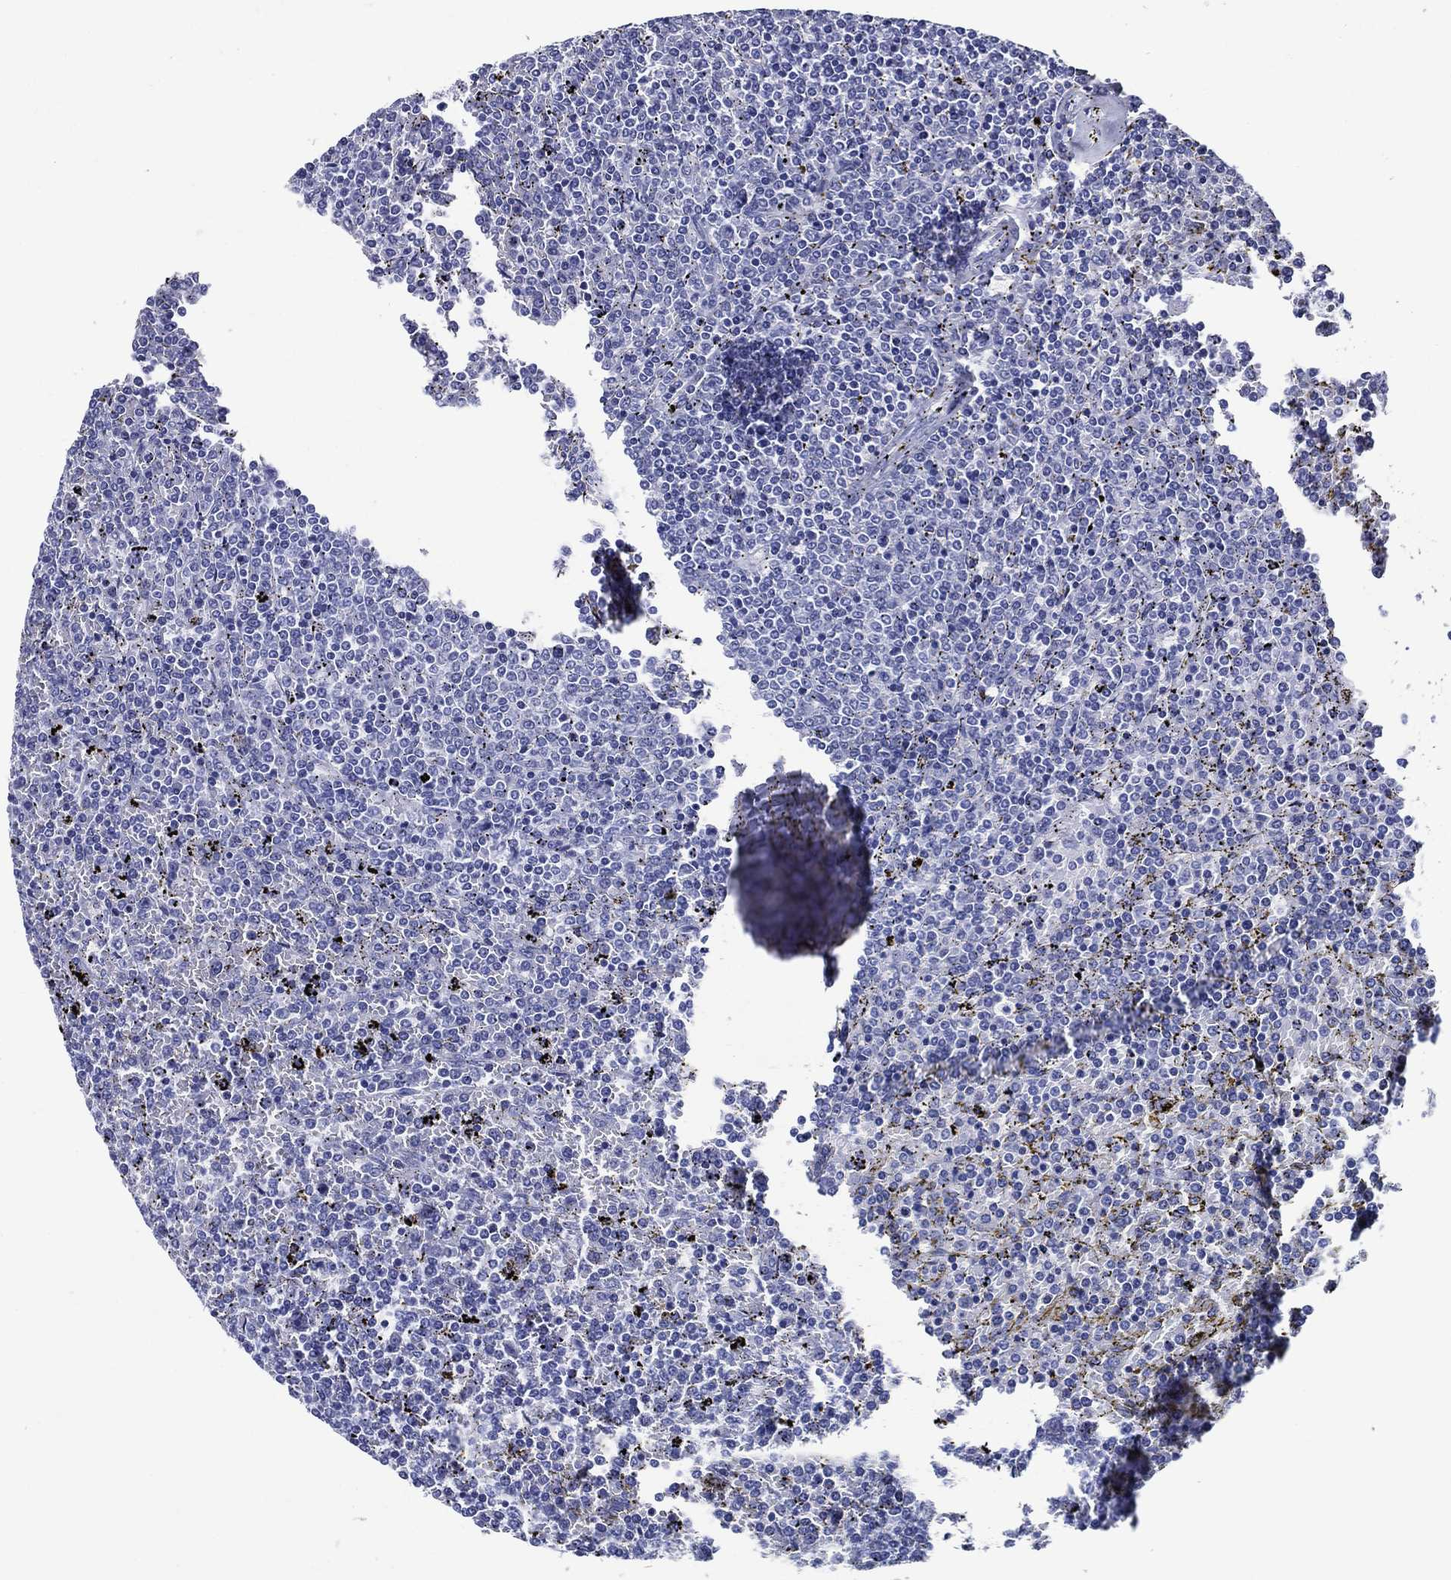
{"staining": {"intensity": "negative", "quantity": "none", "location": "none"}, "tissue": "lymphoma", "cell_type": "Tumor cells", "image_type": "cancer", "snomed": [{"axis": "morphology", "description": "Malignant lymphoma, non-Hodgkin's type, Low grade"}, {"axis": "topography", "description": "Spleen"}], "caption": "Tumor cells show no significant positivity in lymphoma.", "gene": "ACE2", "patient": {"sex": "female", "age": 77}}